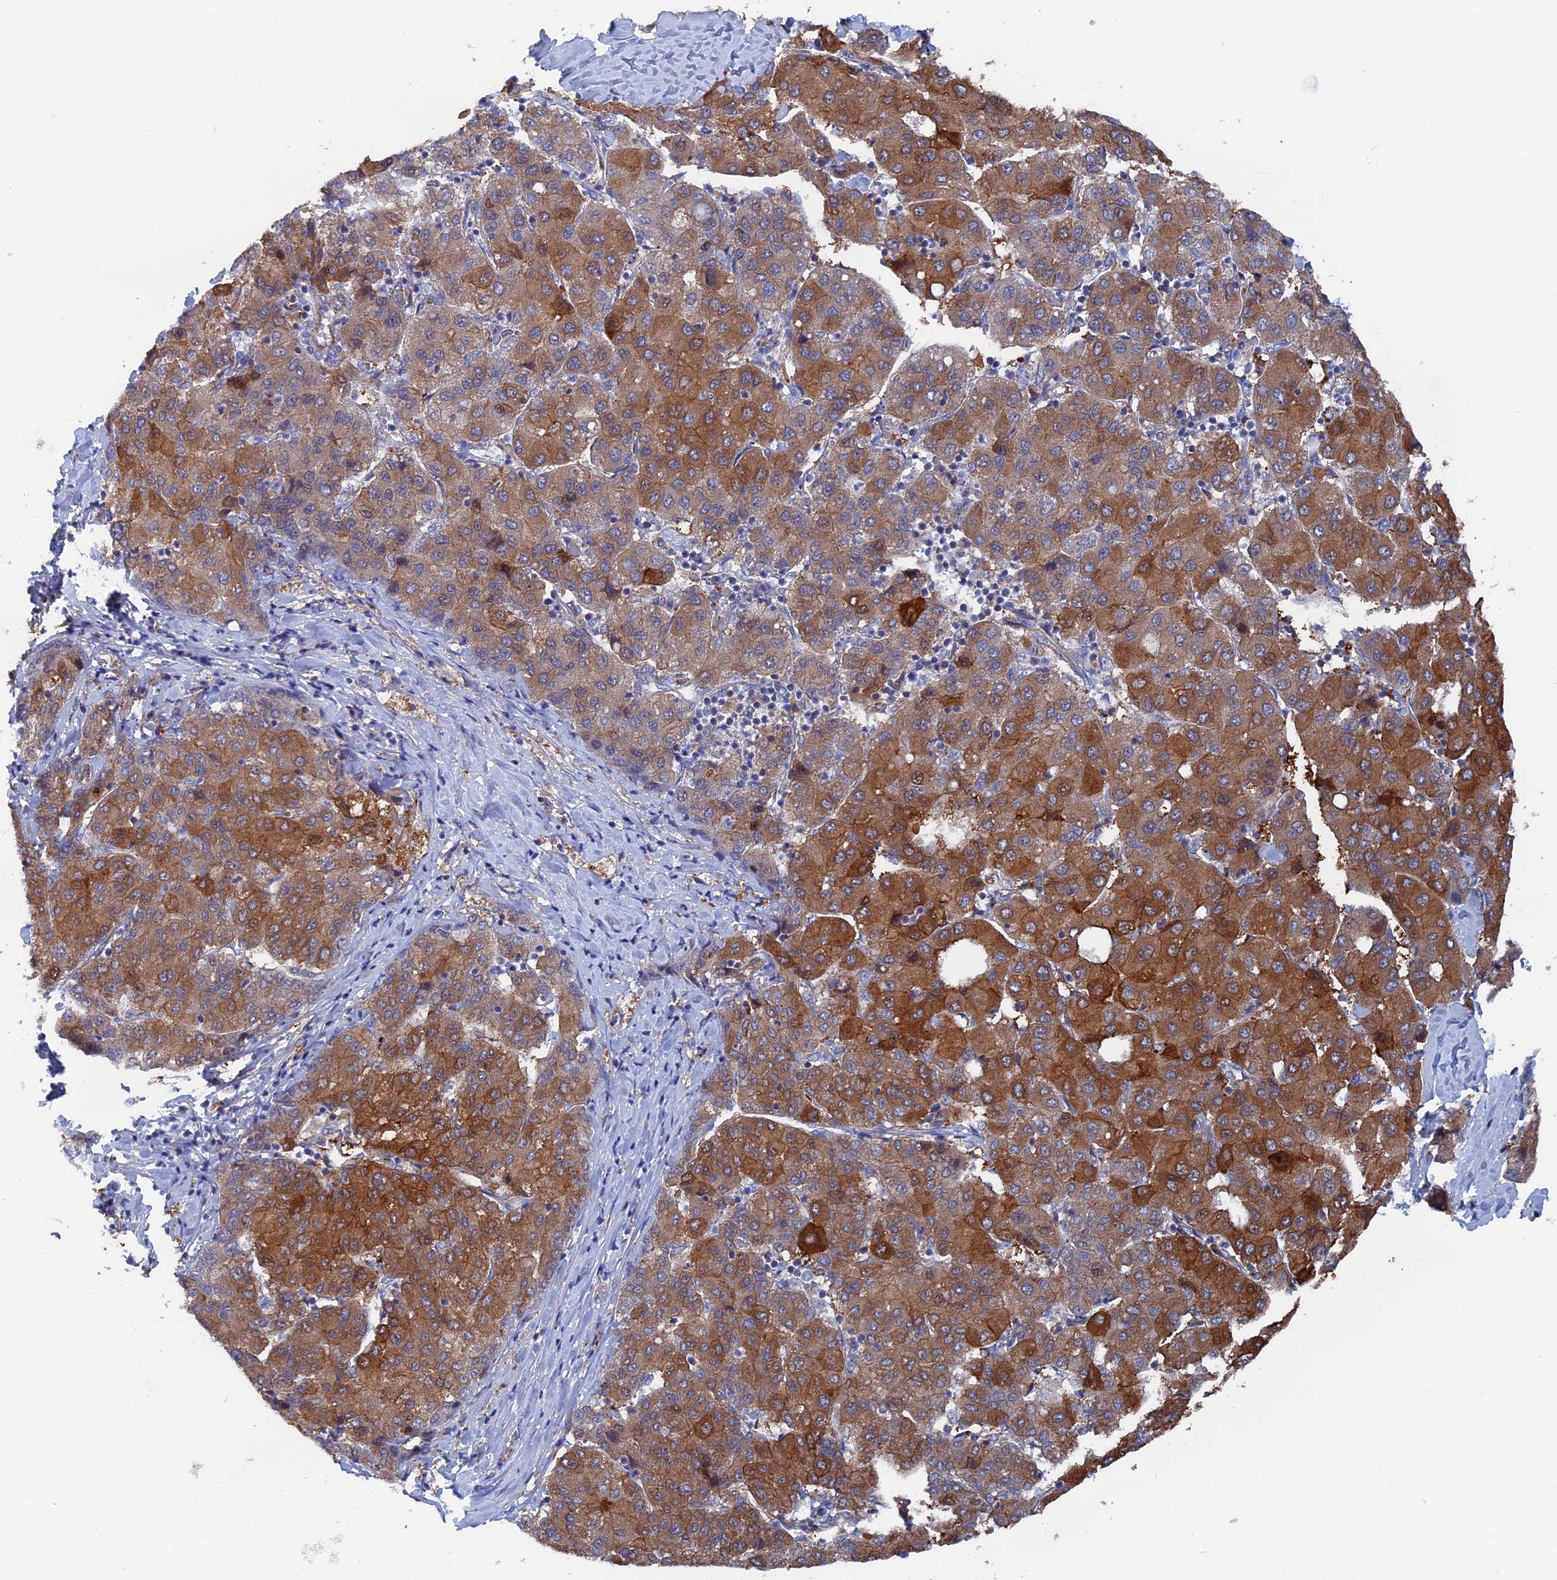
{"staining": {"intensity": "moderate", "quantity": ">75%", "location": "cytoplasmic/membranous"}, "tissue": "liver cancer", "cell_type": "Tumor cells", "image_type": "cancer", "snomed": [{"axis": "morphology", "description": "Carcinoma, Hepatocellular, NOS"}, {"axis": "topography", "description": "Liver"}], "caption": "Brown immunohistochemical staining in human liver hepatocellular carcinoma exhibits moderate cytoplasmic/membranous expression in about >75% of tumor cells.", "gene": "SMG9", "patient": {"sex": "male", "age": 65}}